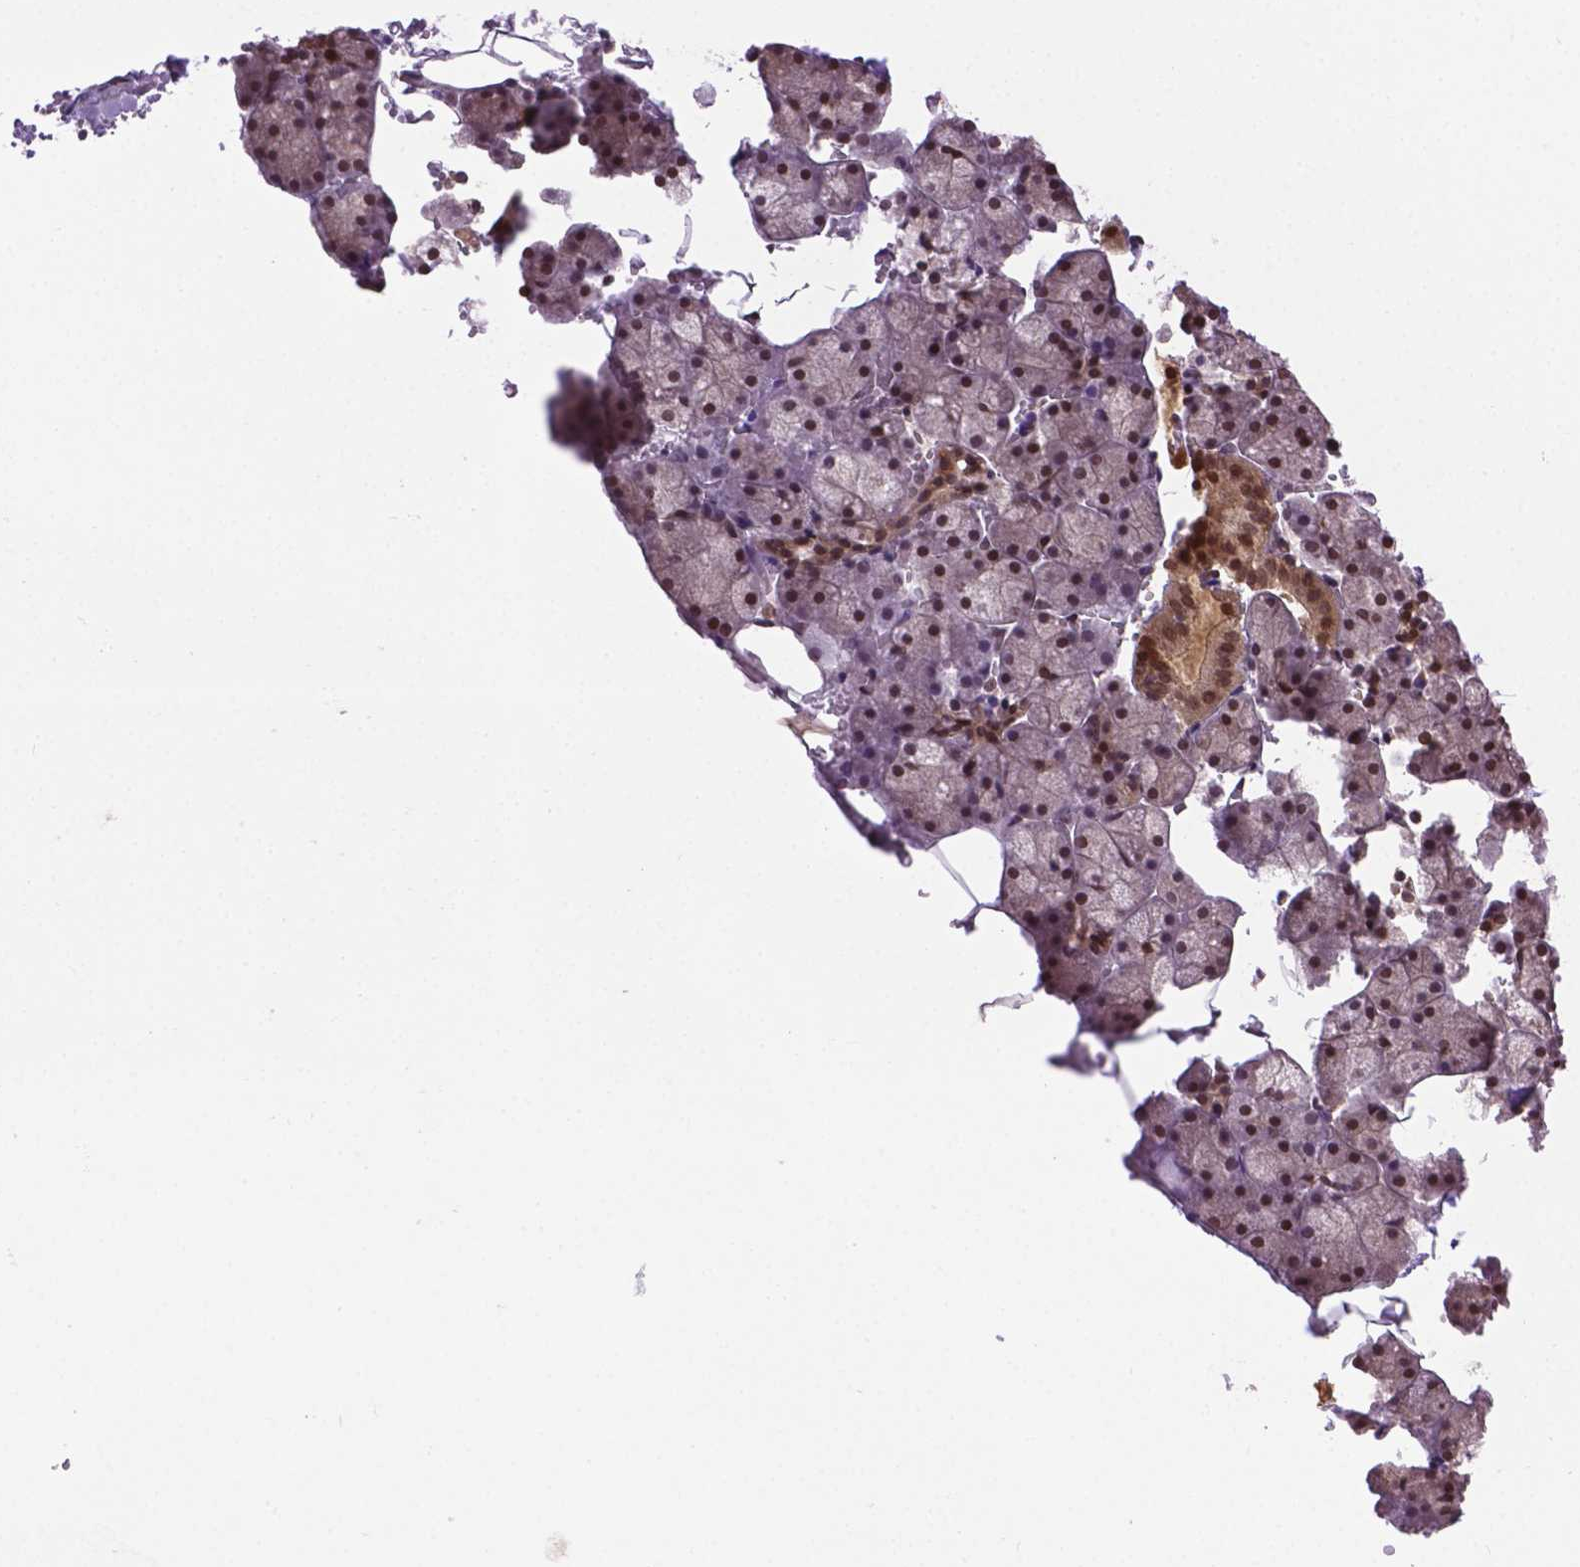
{"staining": {"intensity": "weak", "quantity": ">75%", "location": "nuclear"}, "tissue": "salivary gland", "cell_type": "Glandular cells", "image_type": "normal", "snomed": [{"axis": "morphology", "description": "Normal tissue, NOS"}, {"axis": "topography", "description": "Salivary gland"}], "caption": "Approximately >75% of glandular cells in normal human salivary gland reveal weak nuclear protein expression as visualized by brown immunohistochemical staining.", "gene": "ENSG00000289700", "patient": {"sex": "male", "age": 38}}